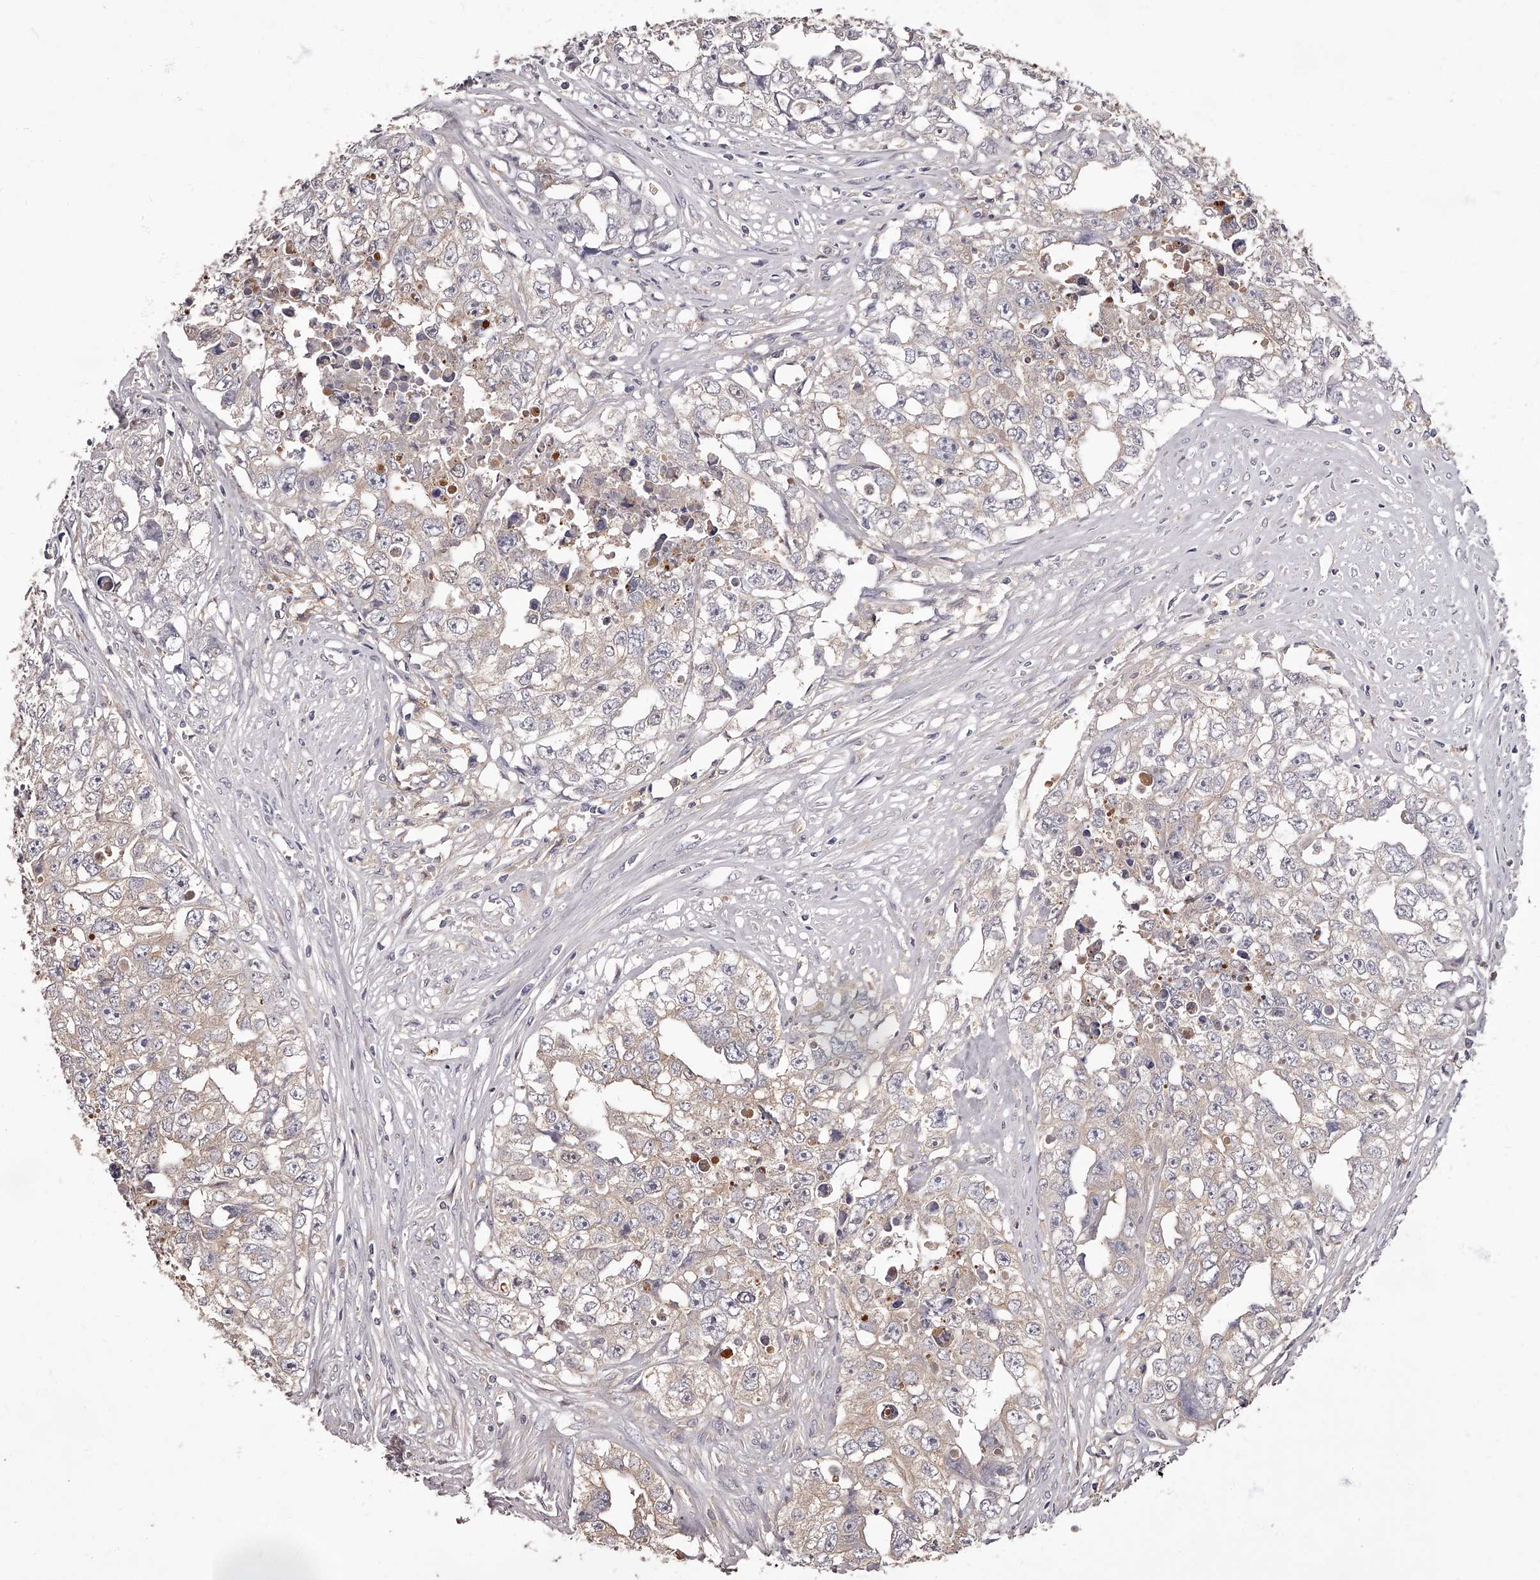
{"staining": {"intensity": "weak", "quantity": "<25%", "location": "cytoplasmic/membranous"}, "tissue": "testis cancer", "cell_type": "Tumor cells", "image_type": "cancer", "snomed": [{"axis": "morphology", "description": "Seminoma, NOS"}, {"axis": "morphology", "description": "Carcinoma, Embryonal, NOS"}, {"axis": "topography", "description": "Testis"}], "caption": "Micrograph shows no protein staining in tumor cells of testis cancer tissue.", "gene": "APEH", "patient": {"sex": "male", "age": 43}}